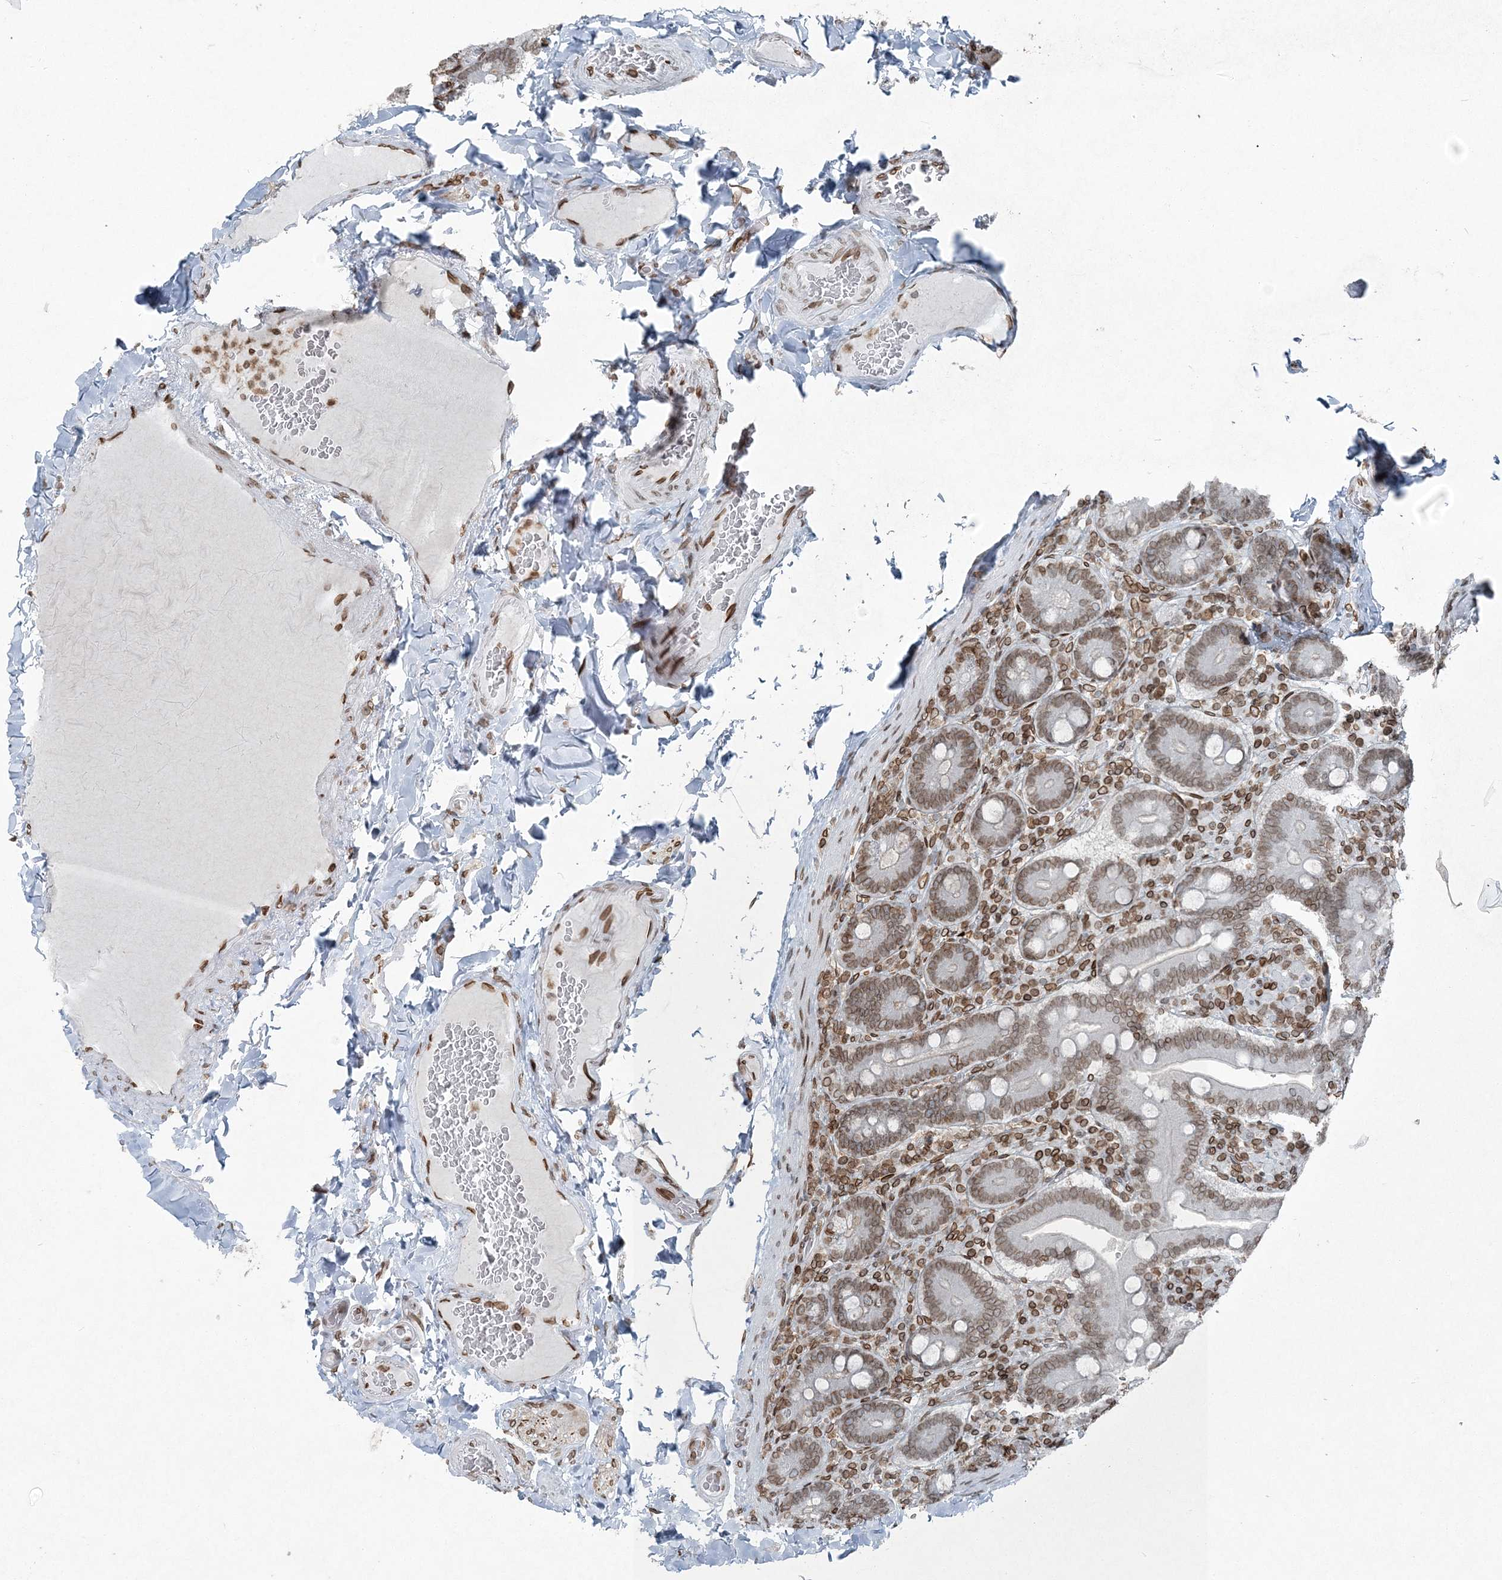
{"staining": {"intensity": "moderate", "quantity": "25%-75%", "location": "cytoplasmic/membranous,nuclear"}, "tissue": "duodenum", "cell_type": "Glandular cells", "image_type": "normal", "snomed": [{"axis": "morphology", "description": "Normal tissue, NOS"}, {"axis": "topography", "description": "Duodenum"}], "caption": "Immunohistochemical staining of benign duodenum exhibits moderate cytoplasmic/membranous,nuclear protein expression in about 25%-75% of glandular cells.", "gene": "GJD4", "patient": {"sex": "female", "age": 62}}